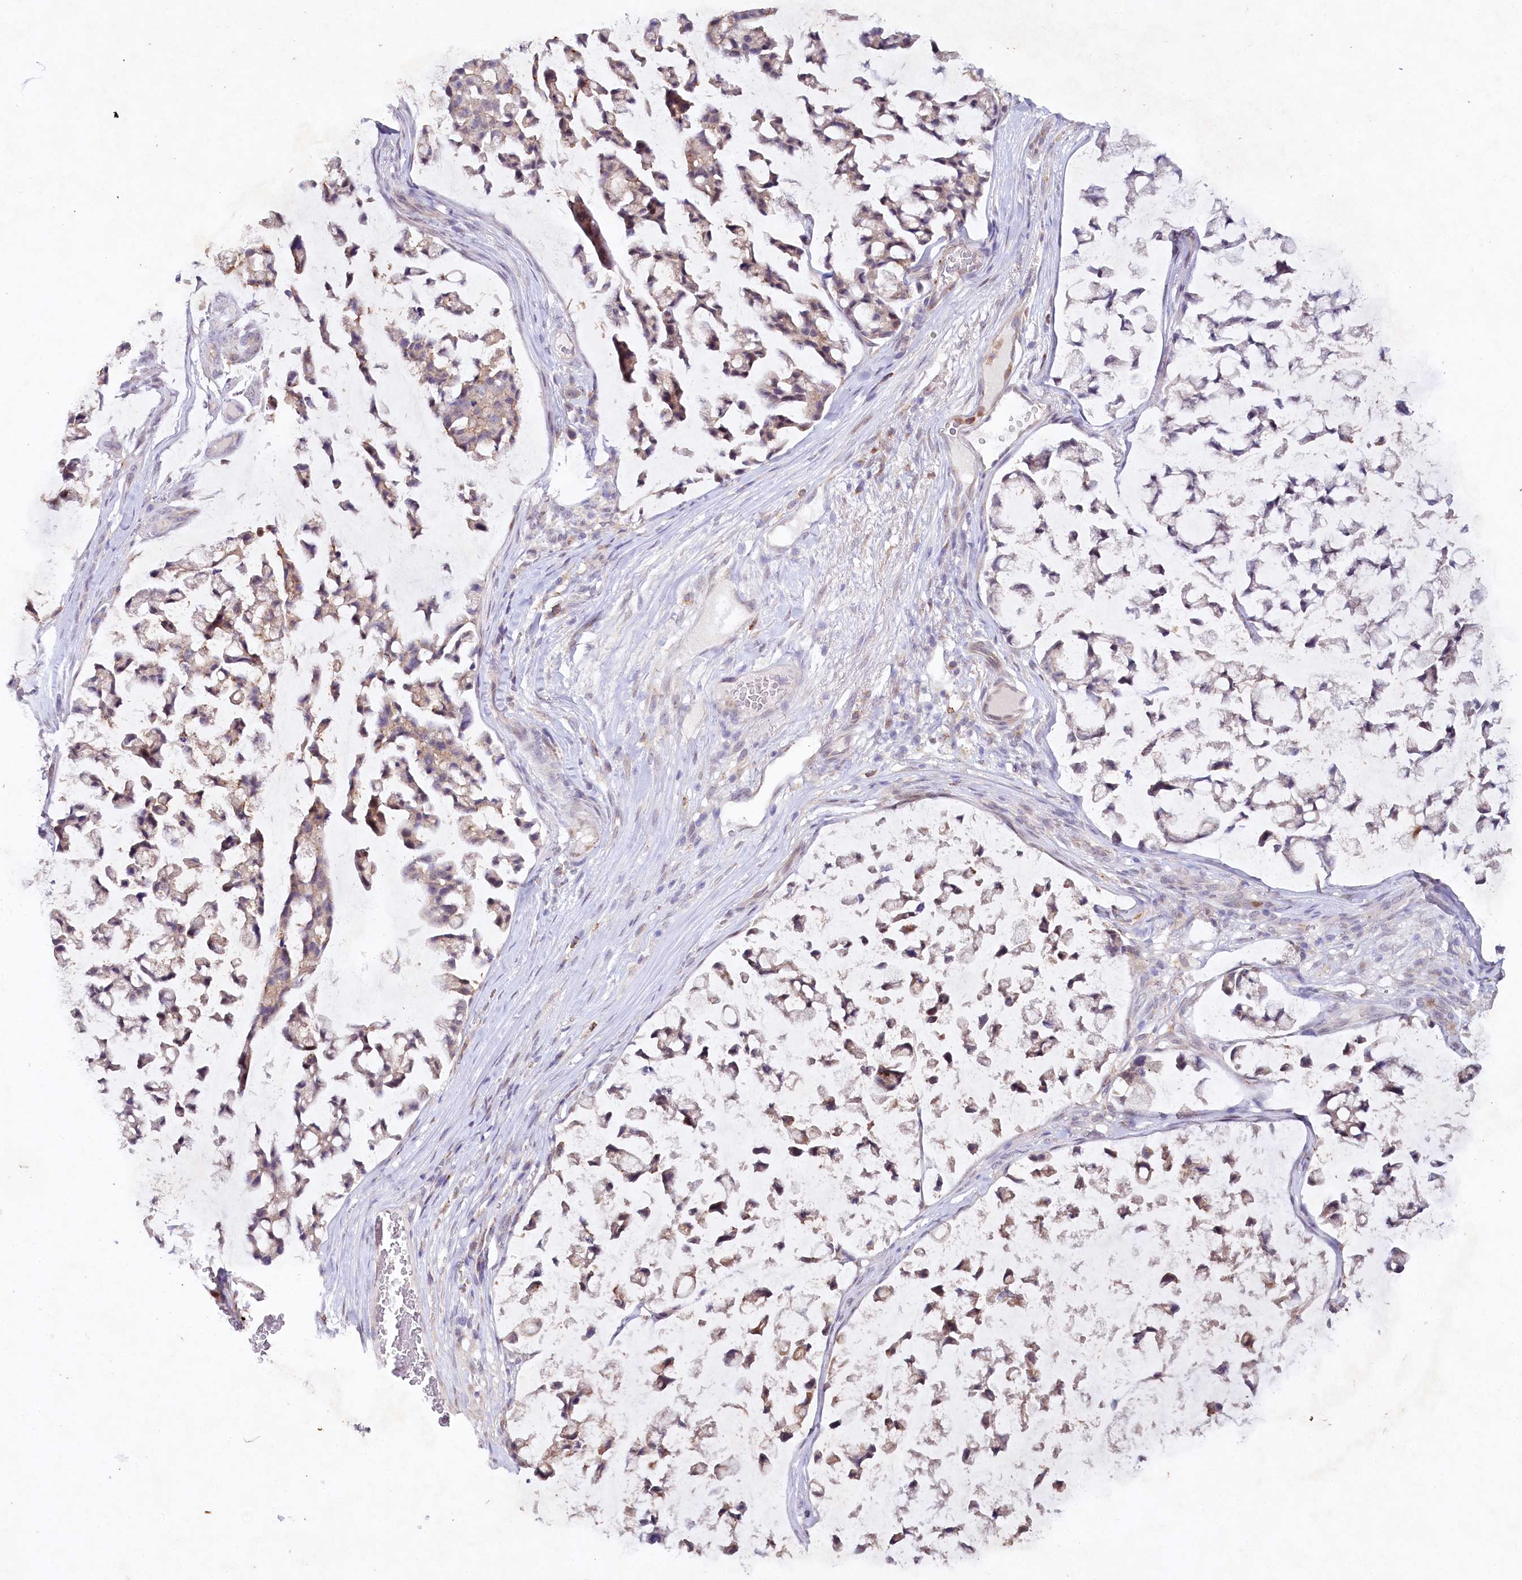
{"staining": {"intensity": "weak", "quantity": "<25%", "location": "cytoplasmic/membranous"}, "tissue": "stomach cancer", "cell_type": "Tumor cells", "image_type": "cancer", "snomed": [{"axis": "morphology", "description": "Adenocarcinoma, NOS"}, {"axis": "topography", "description": "Stomach, lower"}], "caption": "There is no significant staining in tumor cells of adenocarcinoma (stomach). (DAB immunohistochemistry visualized using brightfield microscopy, high magnification).", "gene": "ALDH3B1", "patient": {"sex": "male", "age": 67}}